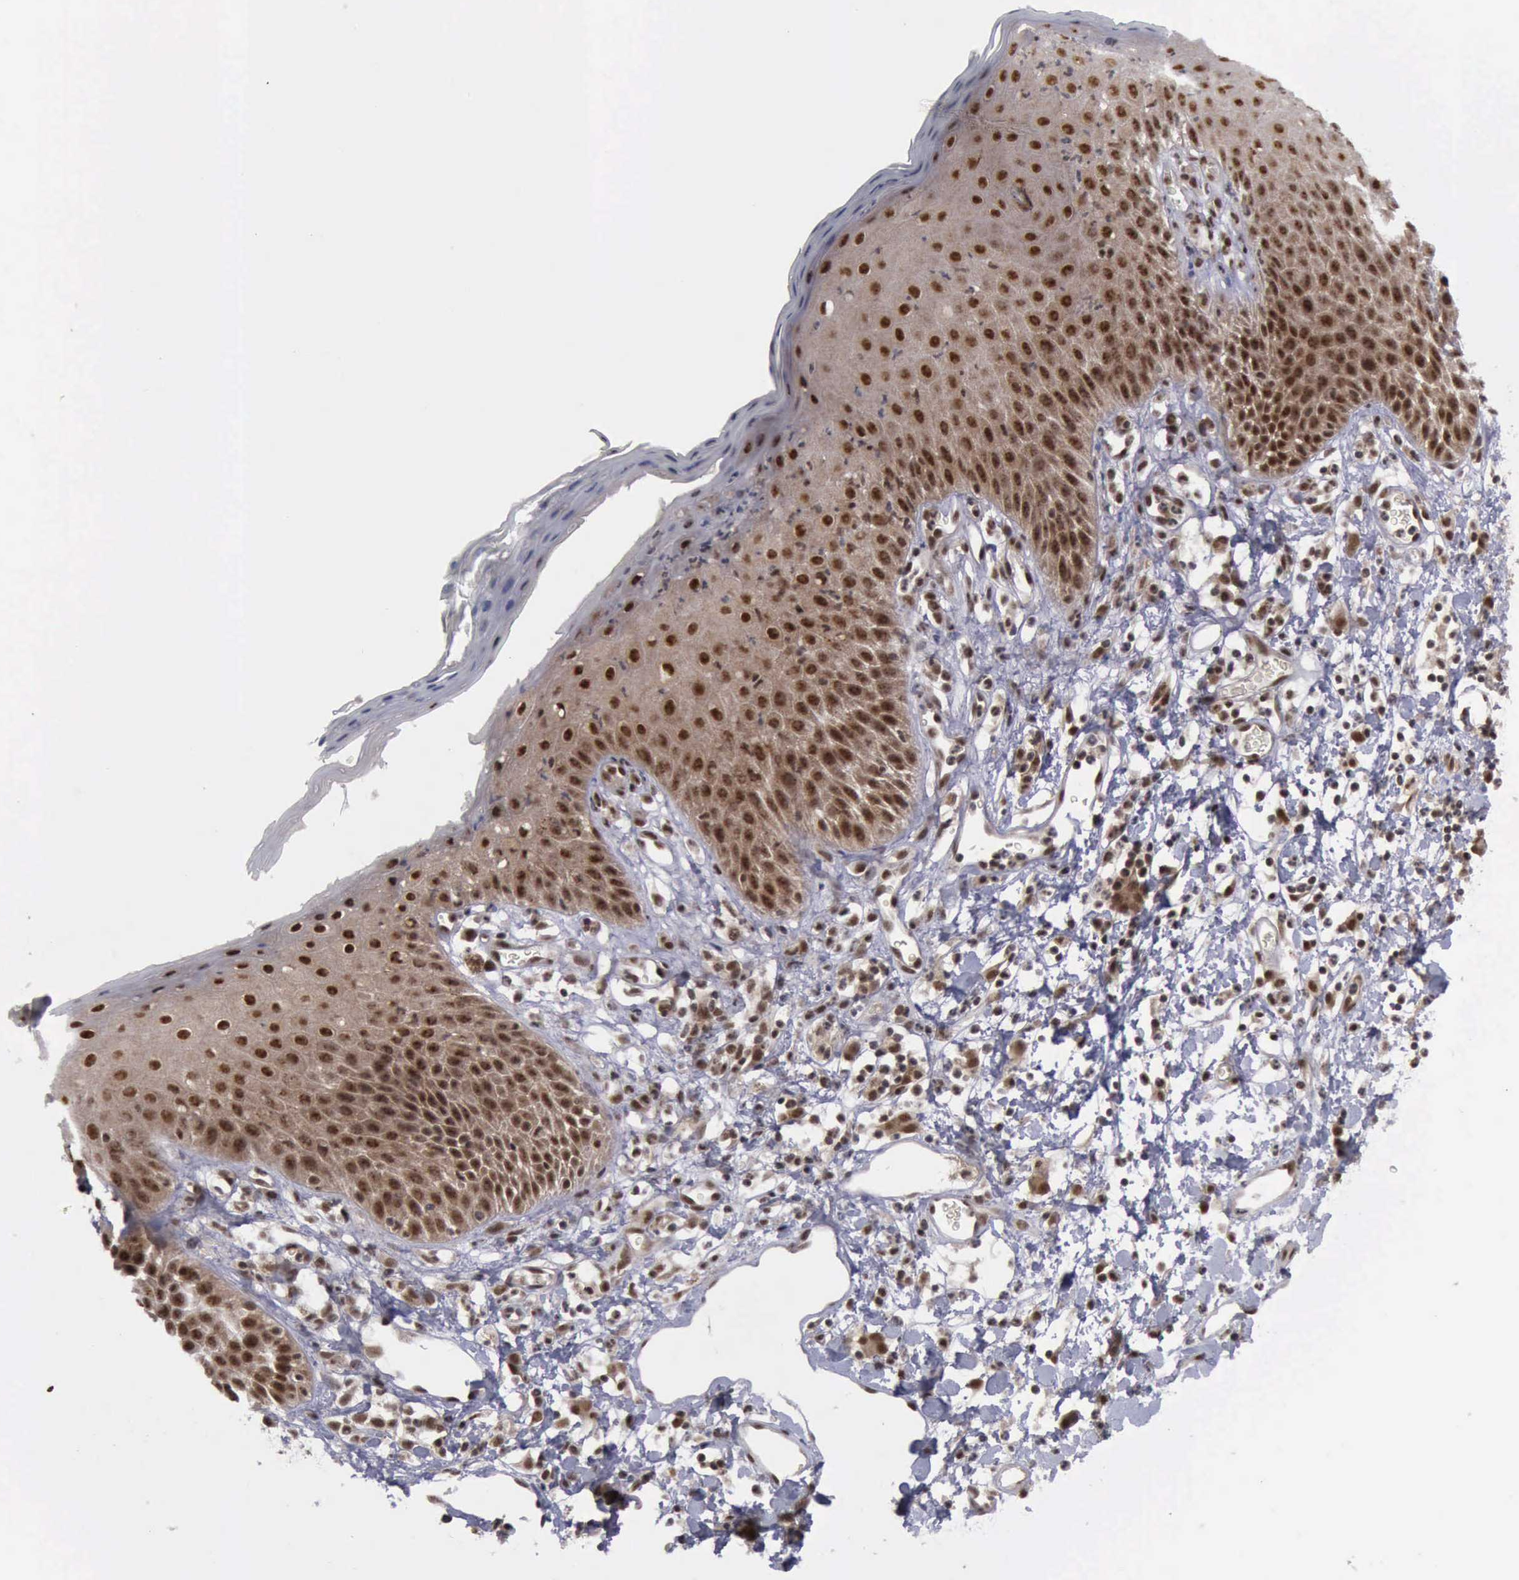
{"staining": {"intensity": "strong", "quantity": ">75%", "location": "cytoplasmic/membranous,nuclear"}, "tissue": "skin", "cell_type": "Epidermal cells", "image_type": "normal", "snomed": [{"axis": "morphology", "description": "Normal tissue, NOS"}, {"axis": "topography", "description": "Vulva"}, {"axis": "topography", "description": "Peripheral nerve tissue"}], "caption": "Human skin stained for a protein (brown) demonstrates strong cytoplasmic/membranous,nuclear positive positivity in approximately >75% of epidermal cells.", "gene": "ATM", "patient": {"sex": "female", "age": 68}}